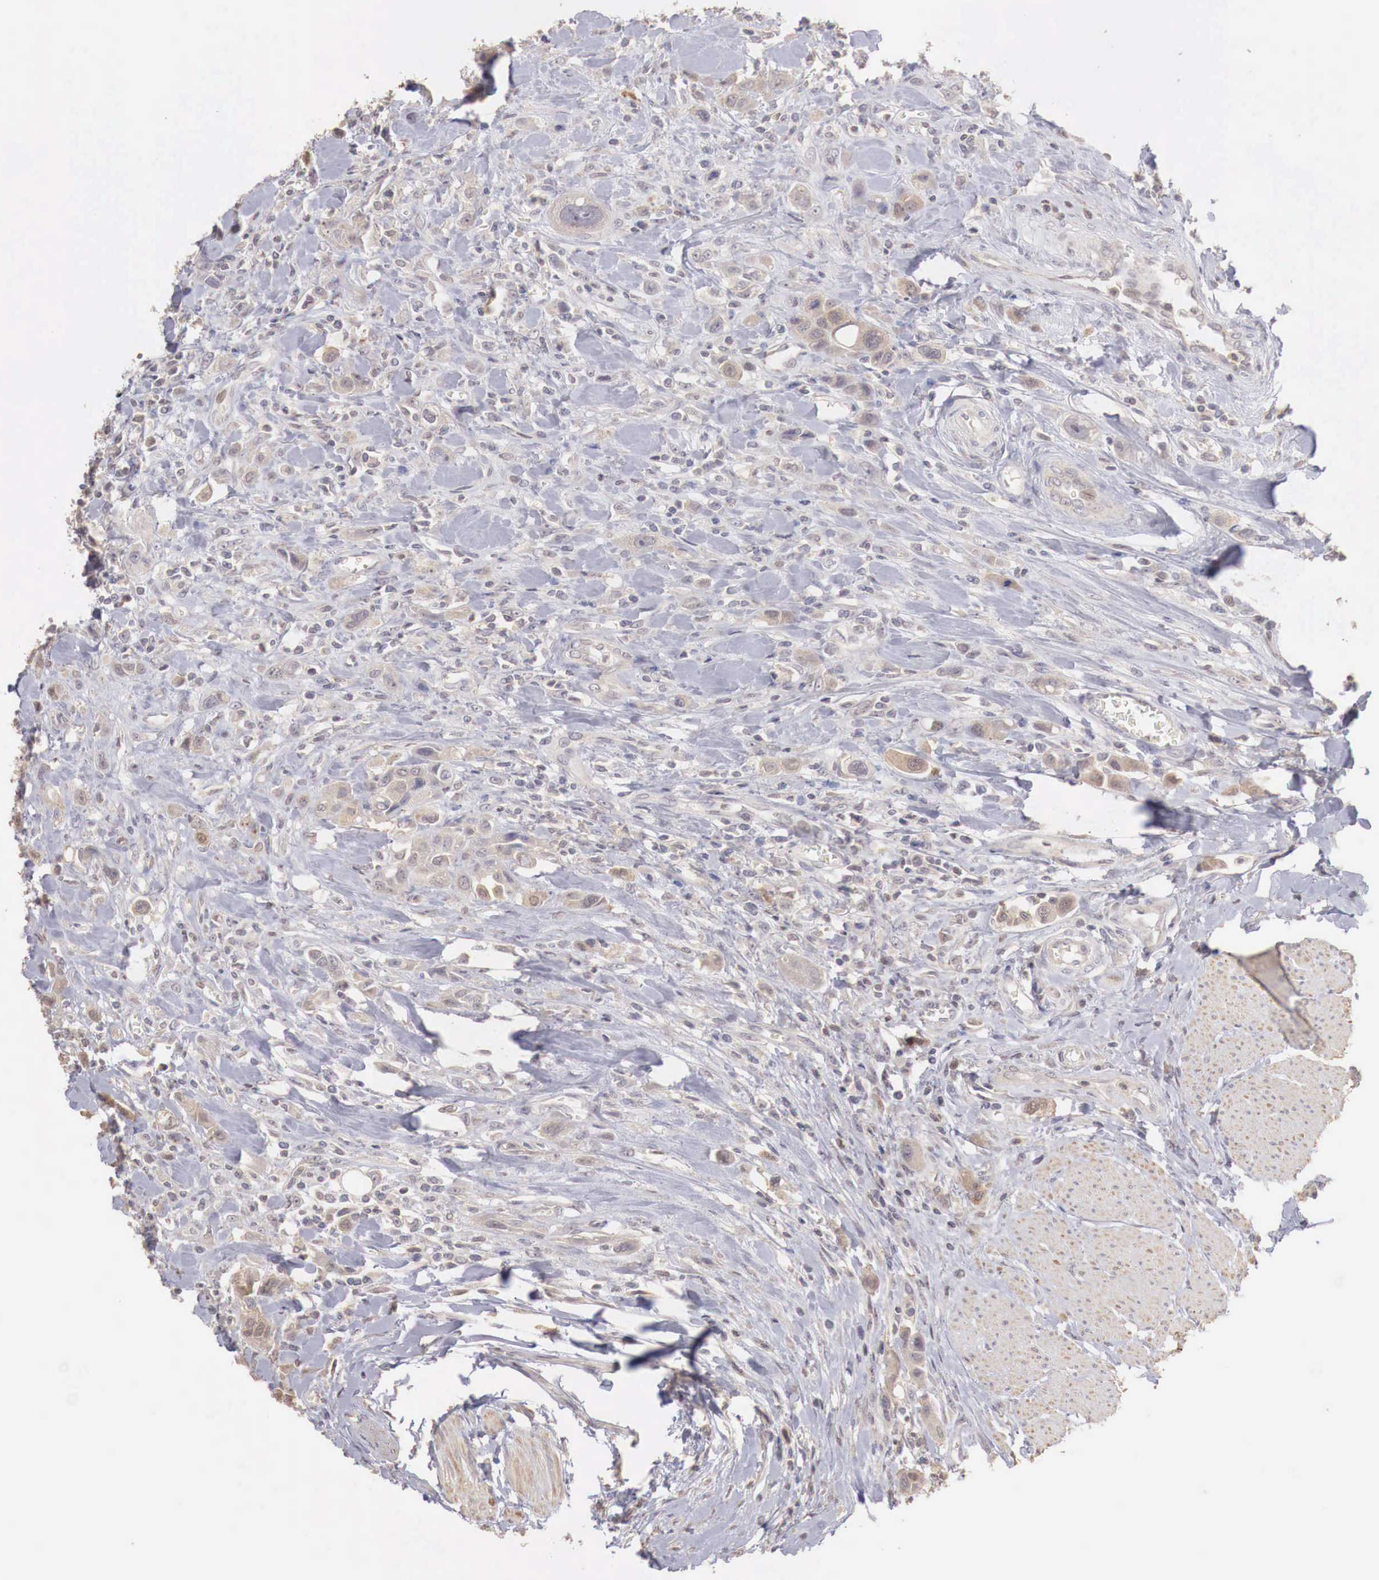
{"staining": {"intensity": "weak", "quantity": ">75%", "location": "cytoplasmic/membranous"}, "tissue": "urothelial cancer", "cell_type": "Tumor cells", "image_type": "cancer", "snomed": [{"axis": "morphology", "description": "Urothelial carcinoma, High grade"}, {"axis": "topography", "description": "Urinary bladder"}], "caption": "Immunohistochemistry micrograph of human urothelial cancer stained for a protein (brown), which displays low levels of weak cytoplasmic/membranous positivity in approximately >75% of tumor cells.", "gene": "TBC1D9", "patient": {"sex": "male", "age": 50}}